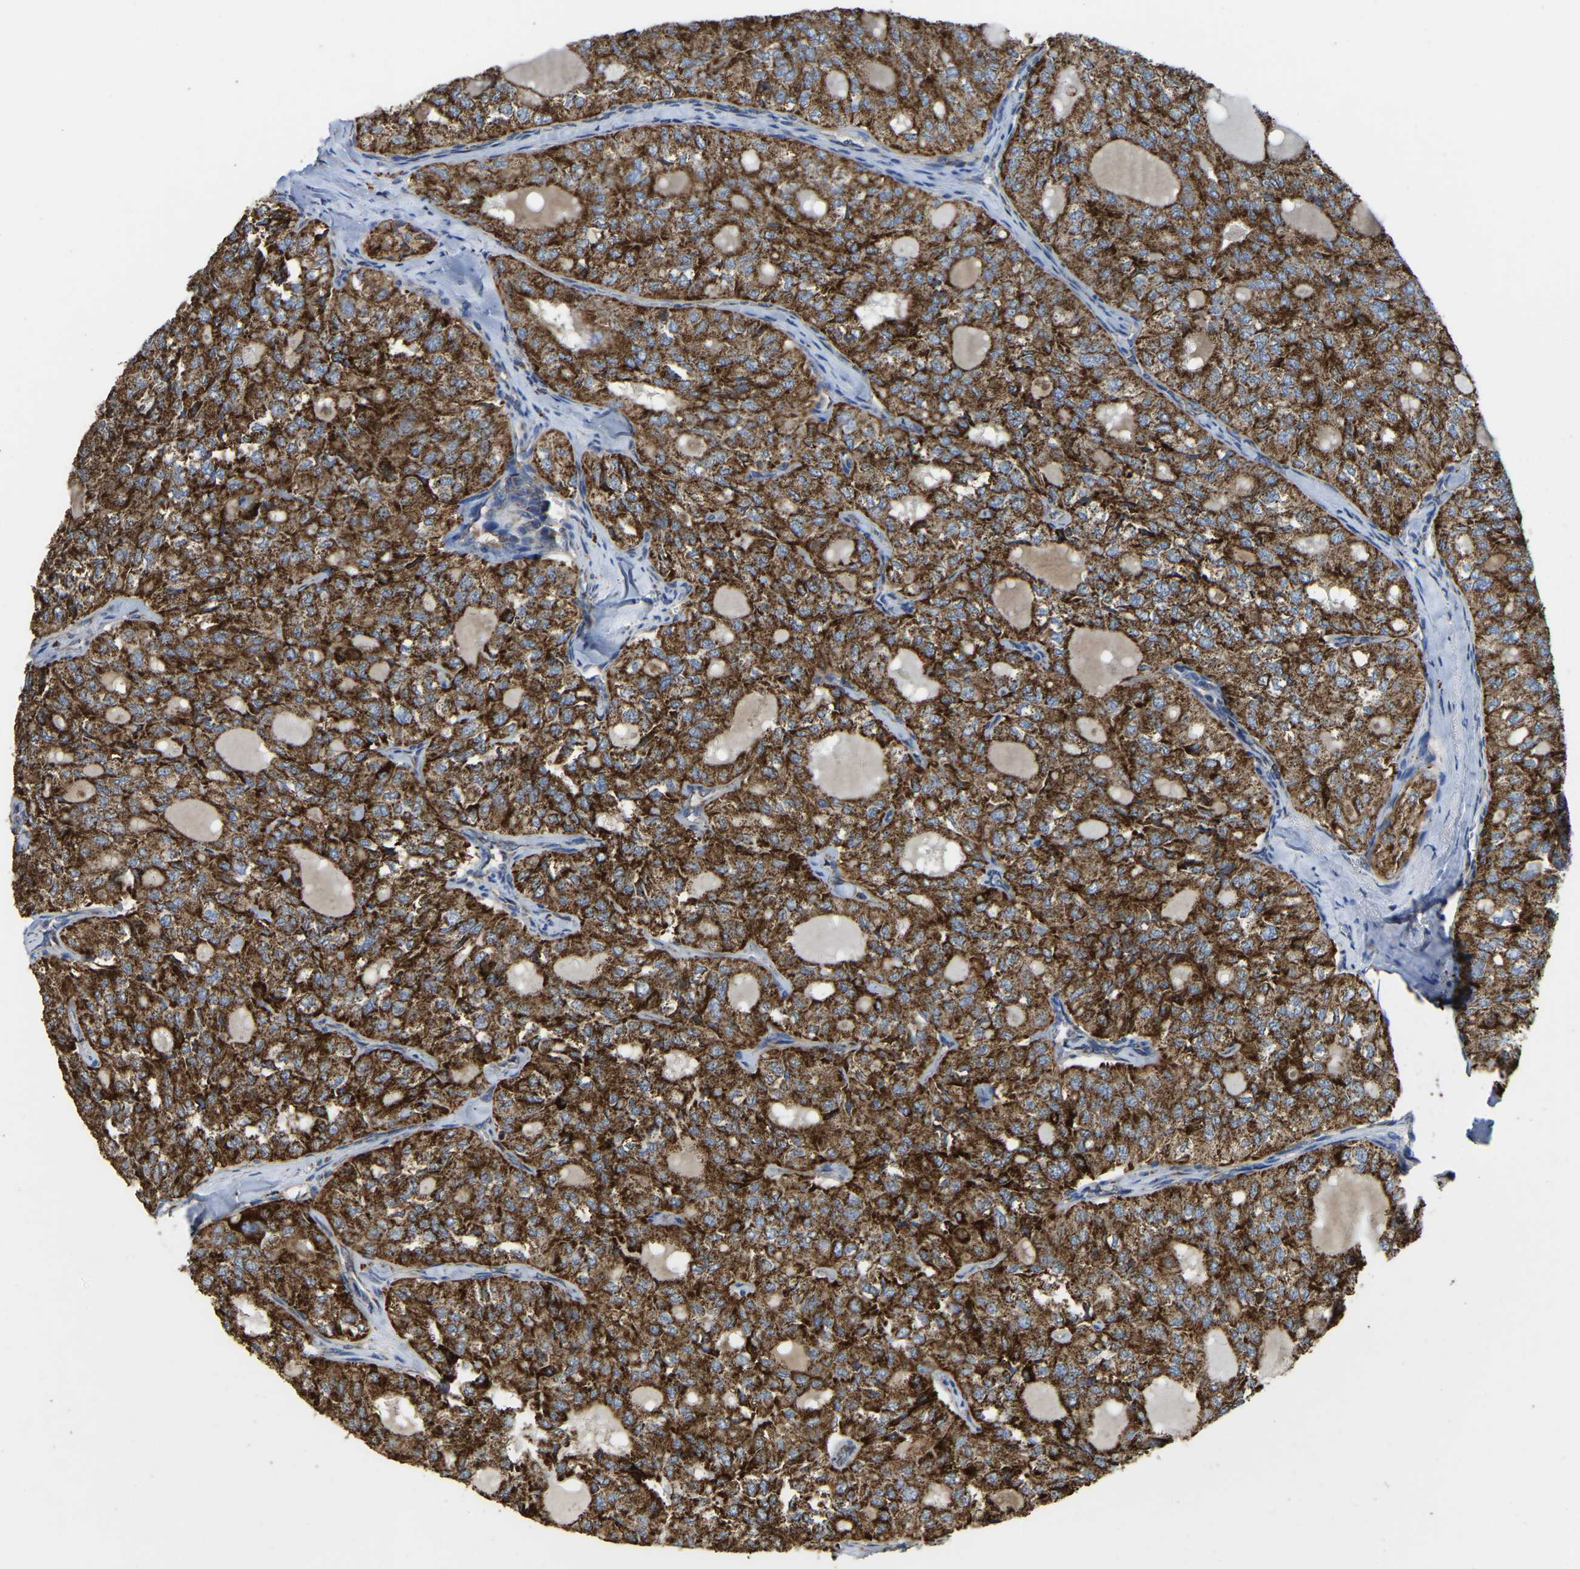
{"staining": {"intensity": "strong", "quantity": ">75%", "location": "cytoplasmic/membranous"}, "tissue": "thyroid cancer", "cell_type": "Tumor cells", "image_type": "cancer", "snomed": [{"axis": "morphology", "description": "Follicular adenoma carcinoma, NOS"}, {"axis": "topography", "description": "Thyroid gland"}], "caption": "This is a micrograph of immunohistochemistry (IHC) staining of thyroid cancer (follicular adenoma carcinoma), which shows strong staining in the cytoplasmic/membranous of tumor cells.", "gene": "ETFA", "patient": {"sex": "male", "age": 75}}